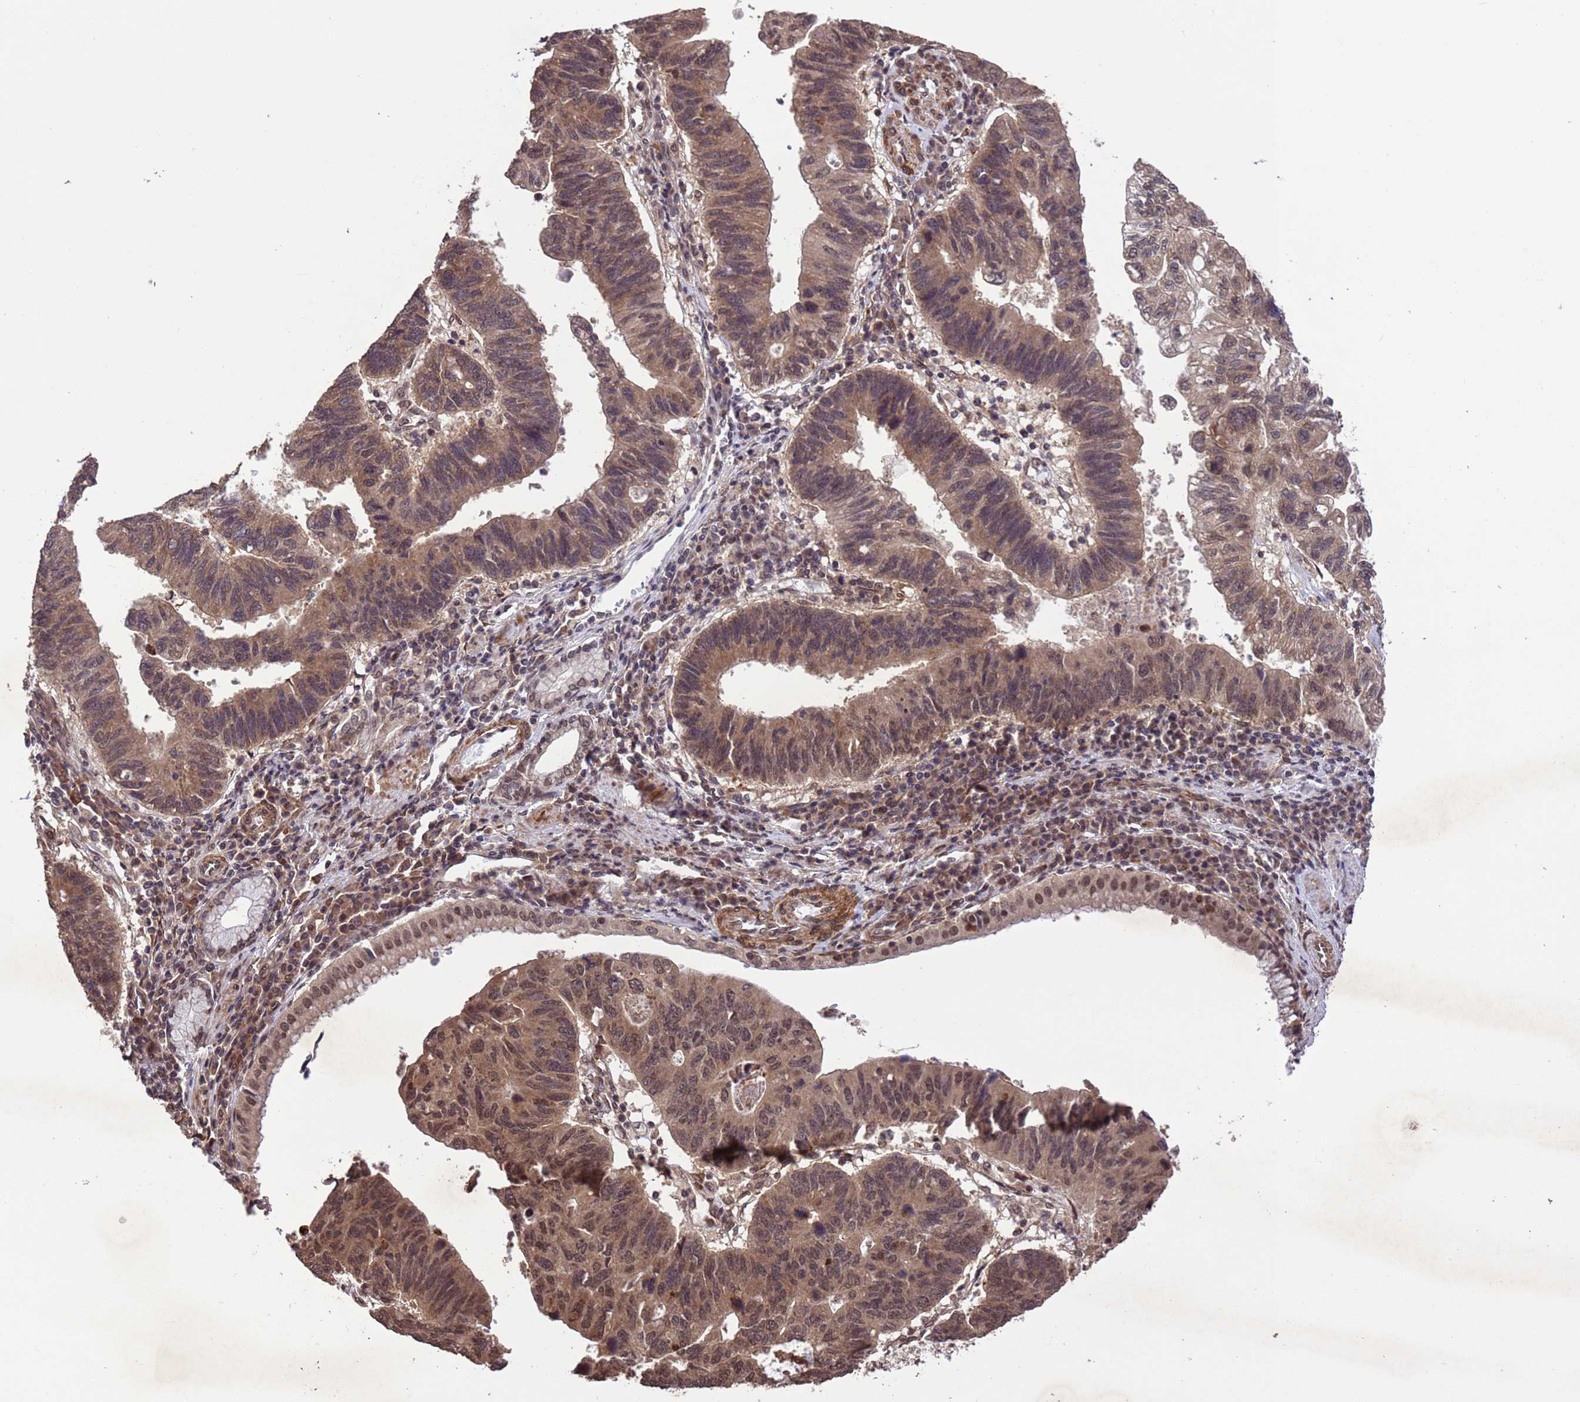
{"staining": {"intensity": "moderate", "quantity": ">75%", "location": "cytoplasmic/membranous,nuclear"}, "tissue": "stomach cancer", "cell_type": "Tumor cells", "image_type": "cancer", "snomed": [{"axis": "morphology", "description": "Adenocarcinoma, NOS"}, {"axis": "topography", "description": "Stomach"}], "caption": "This histopathology image exhibits immunohistochemistry staining of human adenocarcinoma (stomach), with medium moderate cytoplasmic/membranous and nuclear staining in about >75% of tumor cells.", "gene": "VSTM4", "patient": {"sex": "male", "age": 59}}